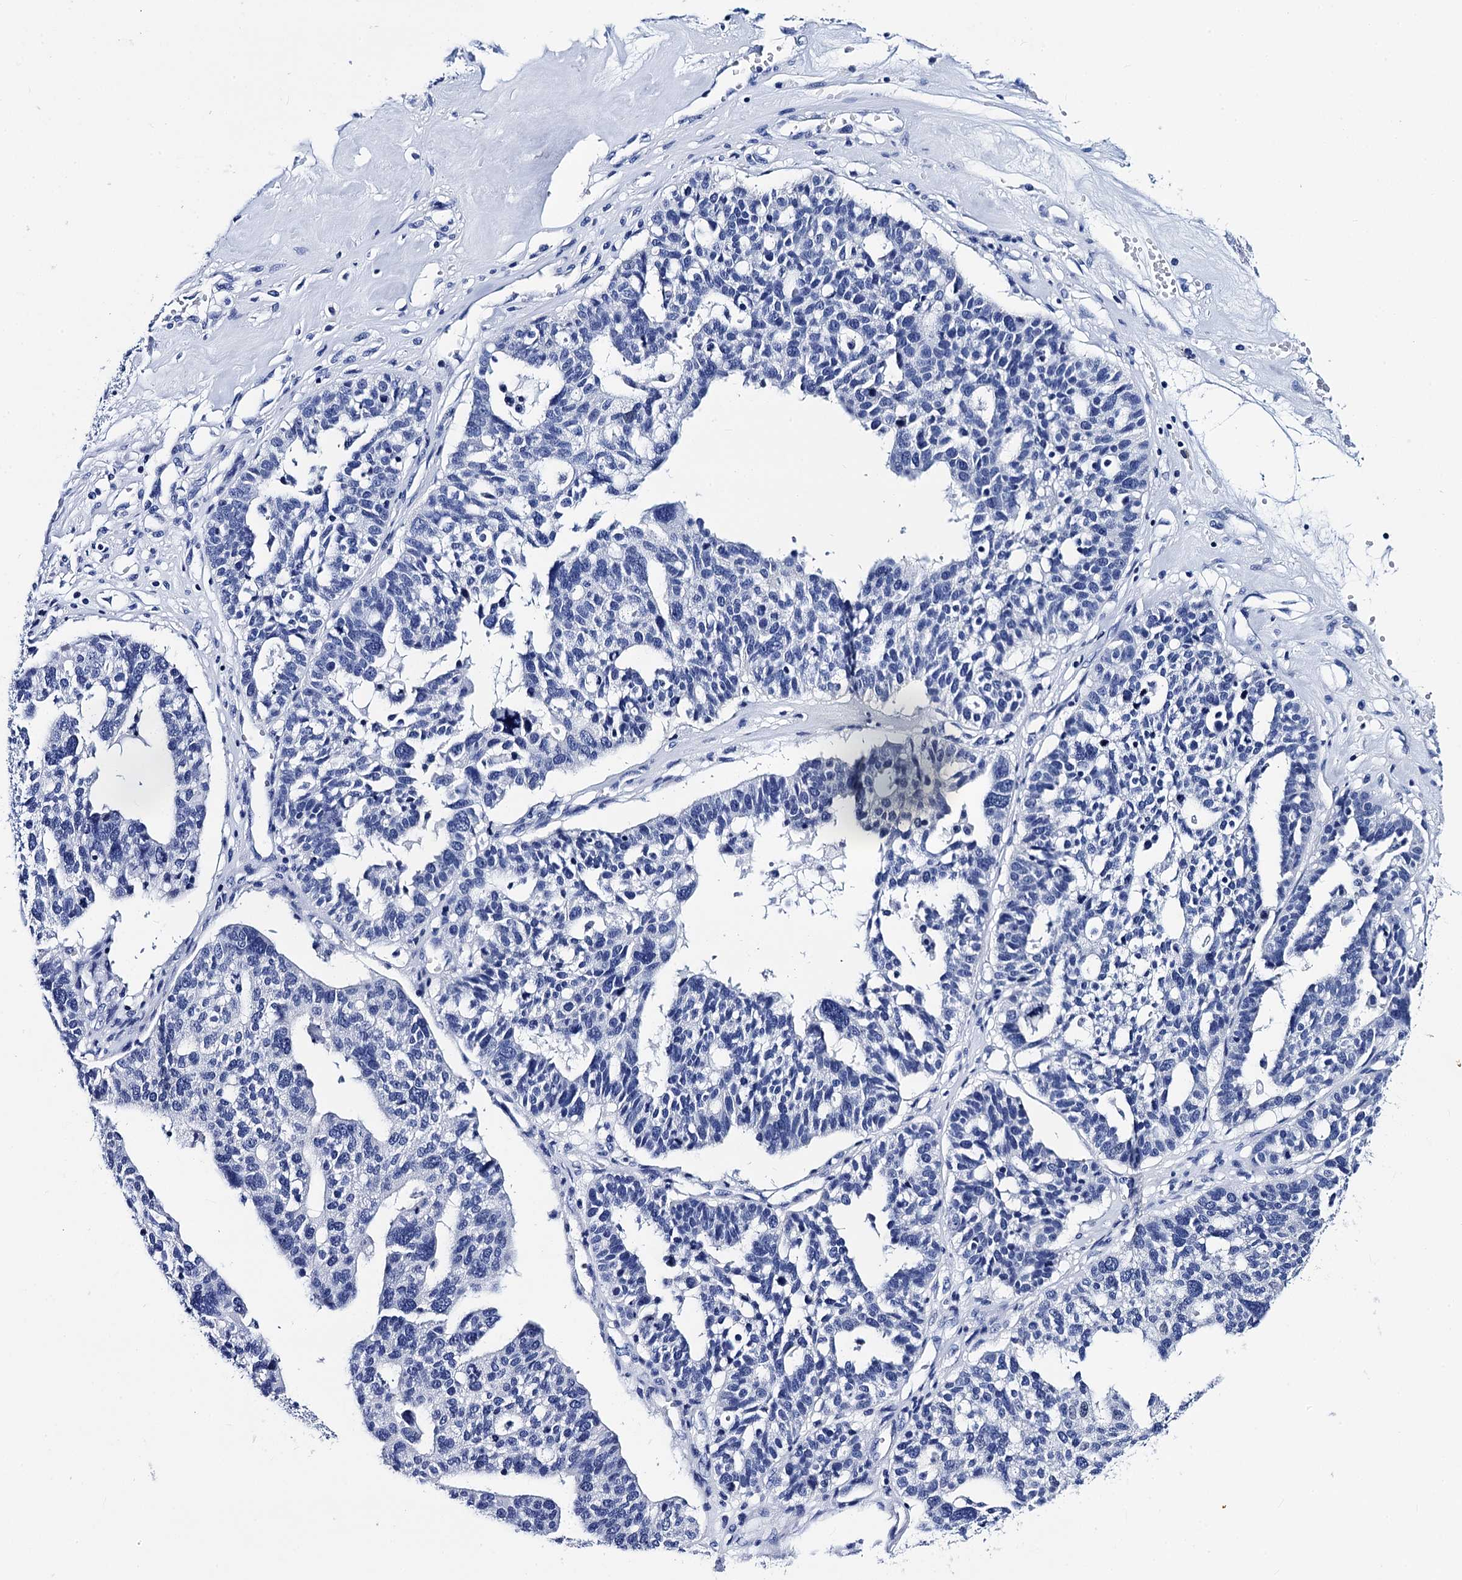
{"staining": {"intensity": "negative", "quantity": "none", "location": "none"}, "tissue": "ovarian cancer", "cell_type": "Tumor cells", "image_type": "cancer", "snomed": [{"axis": "morphology", "description": "Cystadenocarcinoma, serous, NOS"}, {"axis": "topography", "description": "Ovary"}], "caption": "This is a image of immunohistochemistry (IHC) staining of serous cystadenocarcinoma (ovarian), which shows no positivity in tumor cells. (Stains: DAB immunohistochemistry with hematoxylin counter stain, Microscopy: brightfield microscopy at high magnification).", "gene": "MYBPC3", "patient": {"sex": "female", "age": 59}}